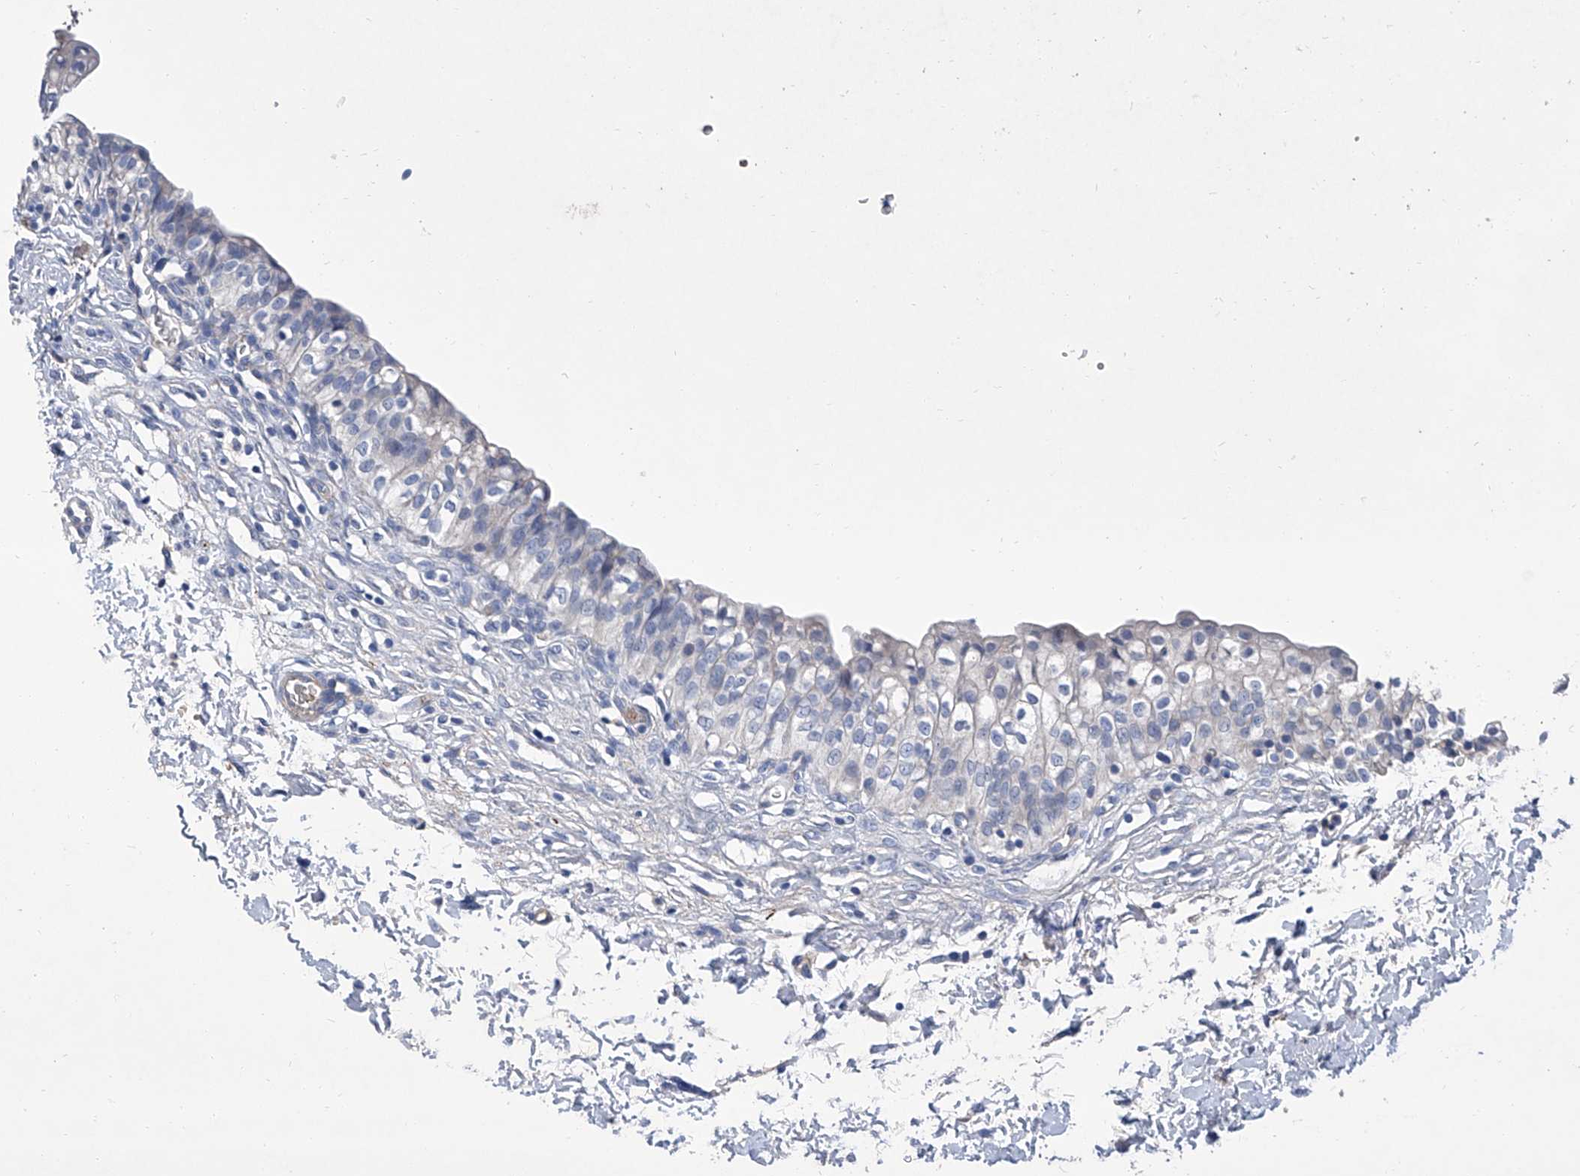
{"staining": {"intensity": "negative", "quantity": "none", "location": "none"}, "tissue": "urinary bladder", "cell_type": "Urothelial cells", "image_type": "normal", "snomed": [{"axis": "morphology", "description": "Normal tissue, NOS"}, {"axis": "topography", "description": "Urinary bladder"}], "caption": "High magnification brightfield microscopy of normal urinary bladder stained with DAB (brown) and counterstained with hematoxylin (blue): urothelial cells show no significant expression.", "gene": "GPT", "patient": {"sex": "male", "age": 55}}